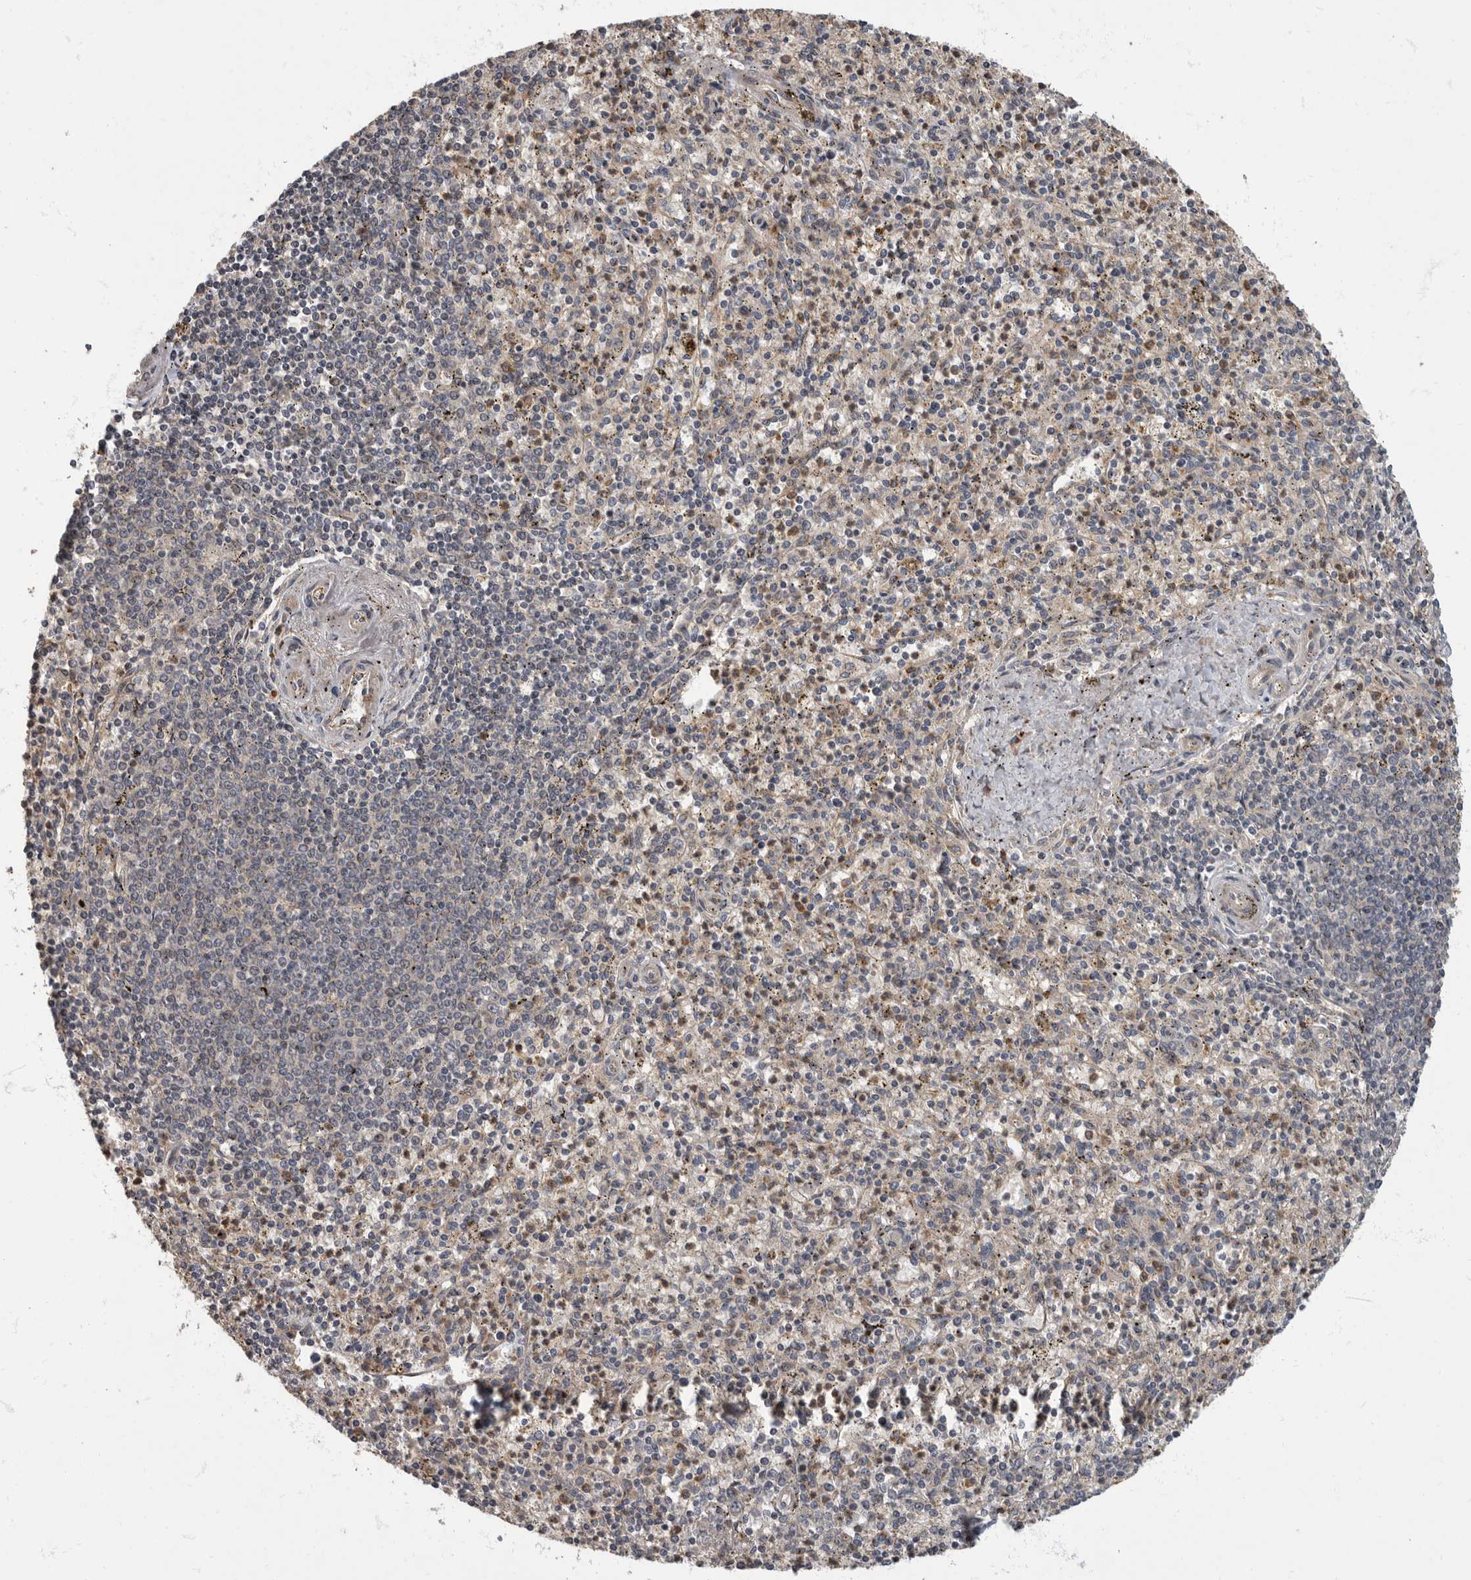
{"staining": {"intensity": "moderate", "quantity": "<25%", "location": "cytoplasmic/membranous"}, "tissue": "spleen", "cell_type": "Cells in red pulp", "image_type": "normal", "snomed": [{"axis": "morphology", "description": "Normal tissue, NOS"}, {"axis": "topography", "description": "Spleen"}], "caption": "Immunohistochemistry (IHC) micrograph of normal spleen: spleen stained using IHC exhibits low levels of moderate protein expression localized specifically in the cytoplasmic/membranous of cells in red pulp, appearing as a cytoplasmic/membranous brown color.", "gene": "IQCK", "patient": {"sex": "male", "age": 72}}